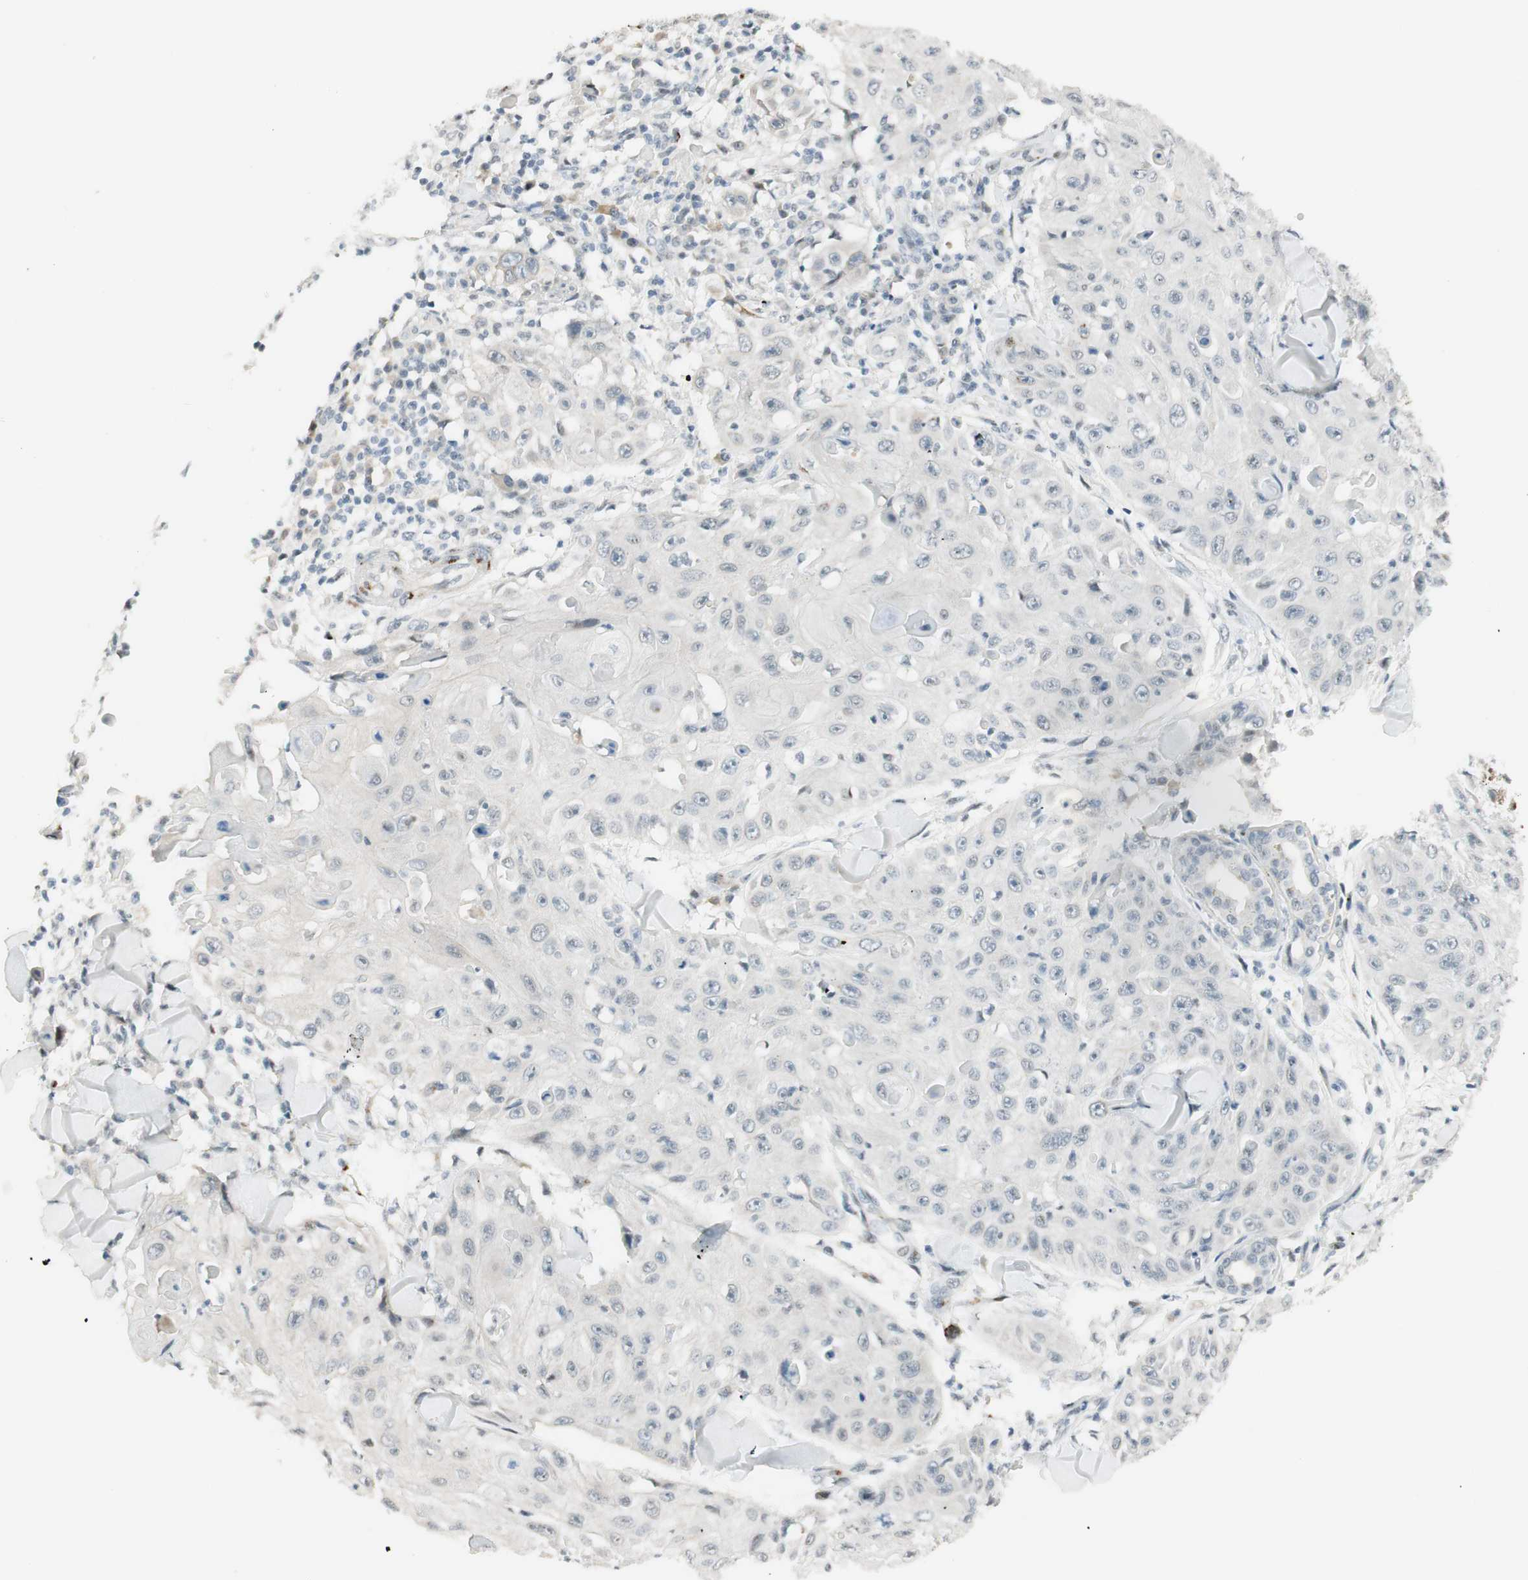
{"staining": {"intensity": "negative", "quantity": "none", "location": "none"}, "tissue": "skin cancer", "cell_type": "Tumor cells", "image_type": "cancer", "snomed": [{"axis": "morphology", "description": "Squamous cell carcinoma, NOS"}, {"axis": "topography", "description": "Skin"}], "caption": "Human skin squamous cell carcinoma stained for a protein using immunohistochemistry (IHC) displays no positivity in tumor cells.", "gene": "B4GALNT1", "patient": {"sex": "male", "age": 86}}